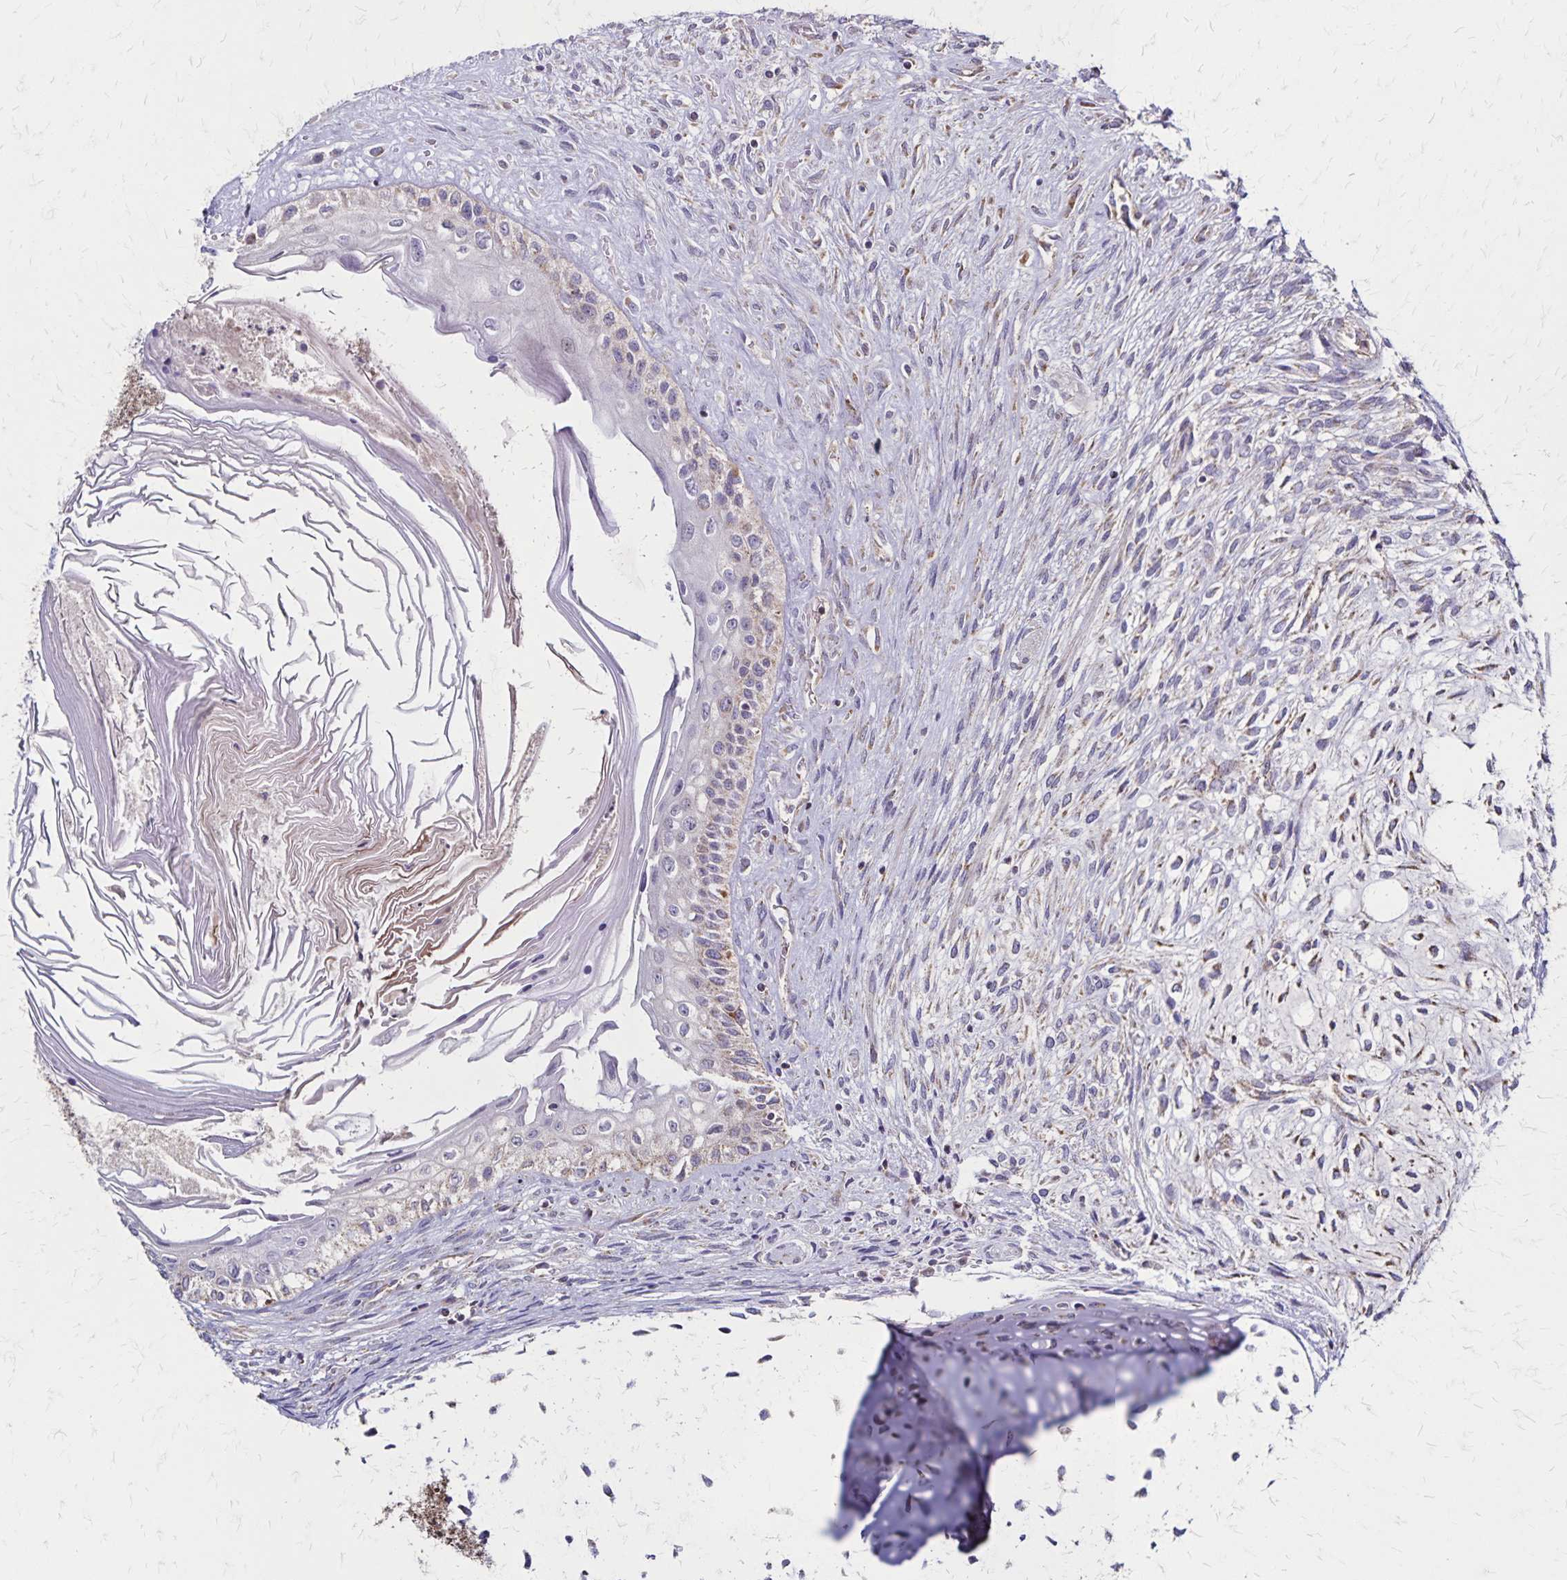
{"staining": {"intensity": "moderate", "quantity": "<25%", "location": "cytoplasmic/membranous"}, "tissue": "testis cancer", "cell_type": "Tumor cells", "image_type": "cancer", "snomed": [{"axis": "morphology", "description": "Carcinoma, Embryonal, NOS"}, {"axis": "topography", "description": "Testis"}], "caption": "An IHC micrograph of neoplastic tissue is shown. Protein staining in brown highlights moderate cytoplasmic/membranous positivity in testis cancer (embryonal carcinoma) within tumor cells. The staining is performed using DAB brown chromogen to label protein expression. The nuclei are counter-stained blue using hematoxylin.", "gene": "NFS1", "patient": {"sex": "male", "age": 37}}